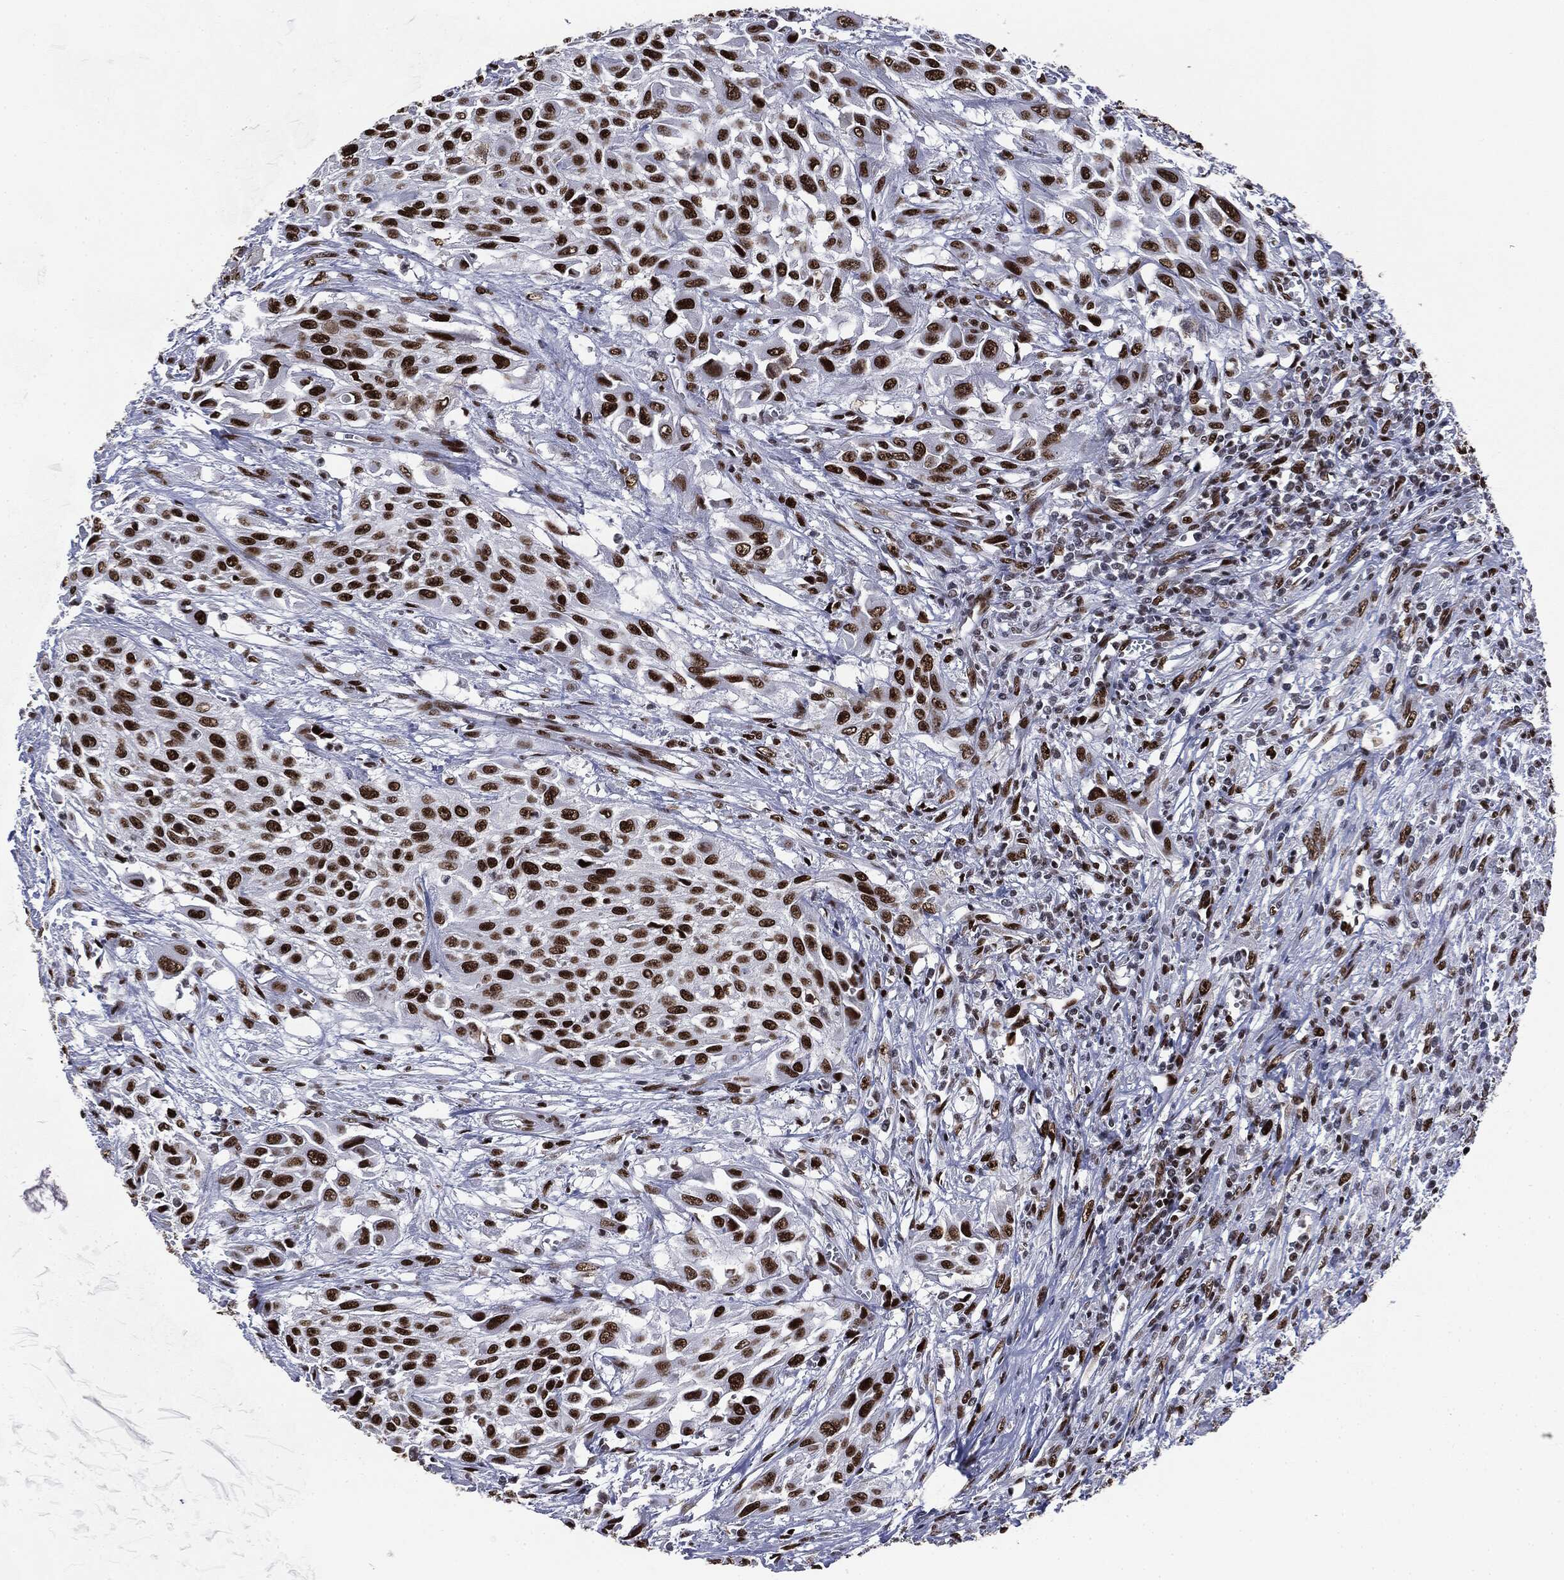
{"staining": {"intensity": "strong", "quantity": ">75%", "location": "nuclear"}, "tissue": "urothelial cancer", "cell_type": "Tumor cells", "image_type": "cancer", "snomed": [{"axis": "morphology", "description": "Urothelial carcinoma, High grade"}, {"axis": "topography", "description": "Urinary bladder"}], "caption": "High-power microscopy captured an IHC histopathology image of high-grade urothelial carcinoma, revealing strong nuclear expression in approximately >75% of tumor cells.", "gene": "MSH2", "patient": {"sex": "male", "age": 57}}